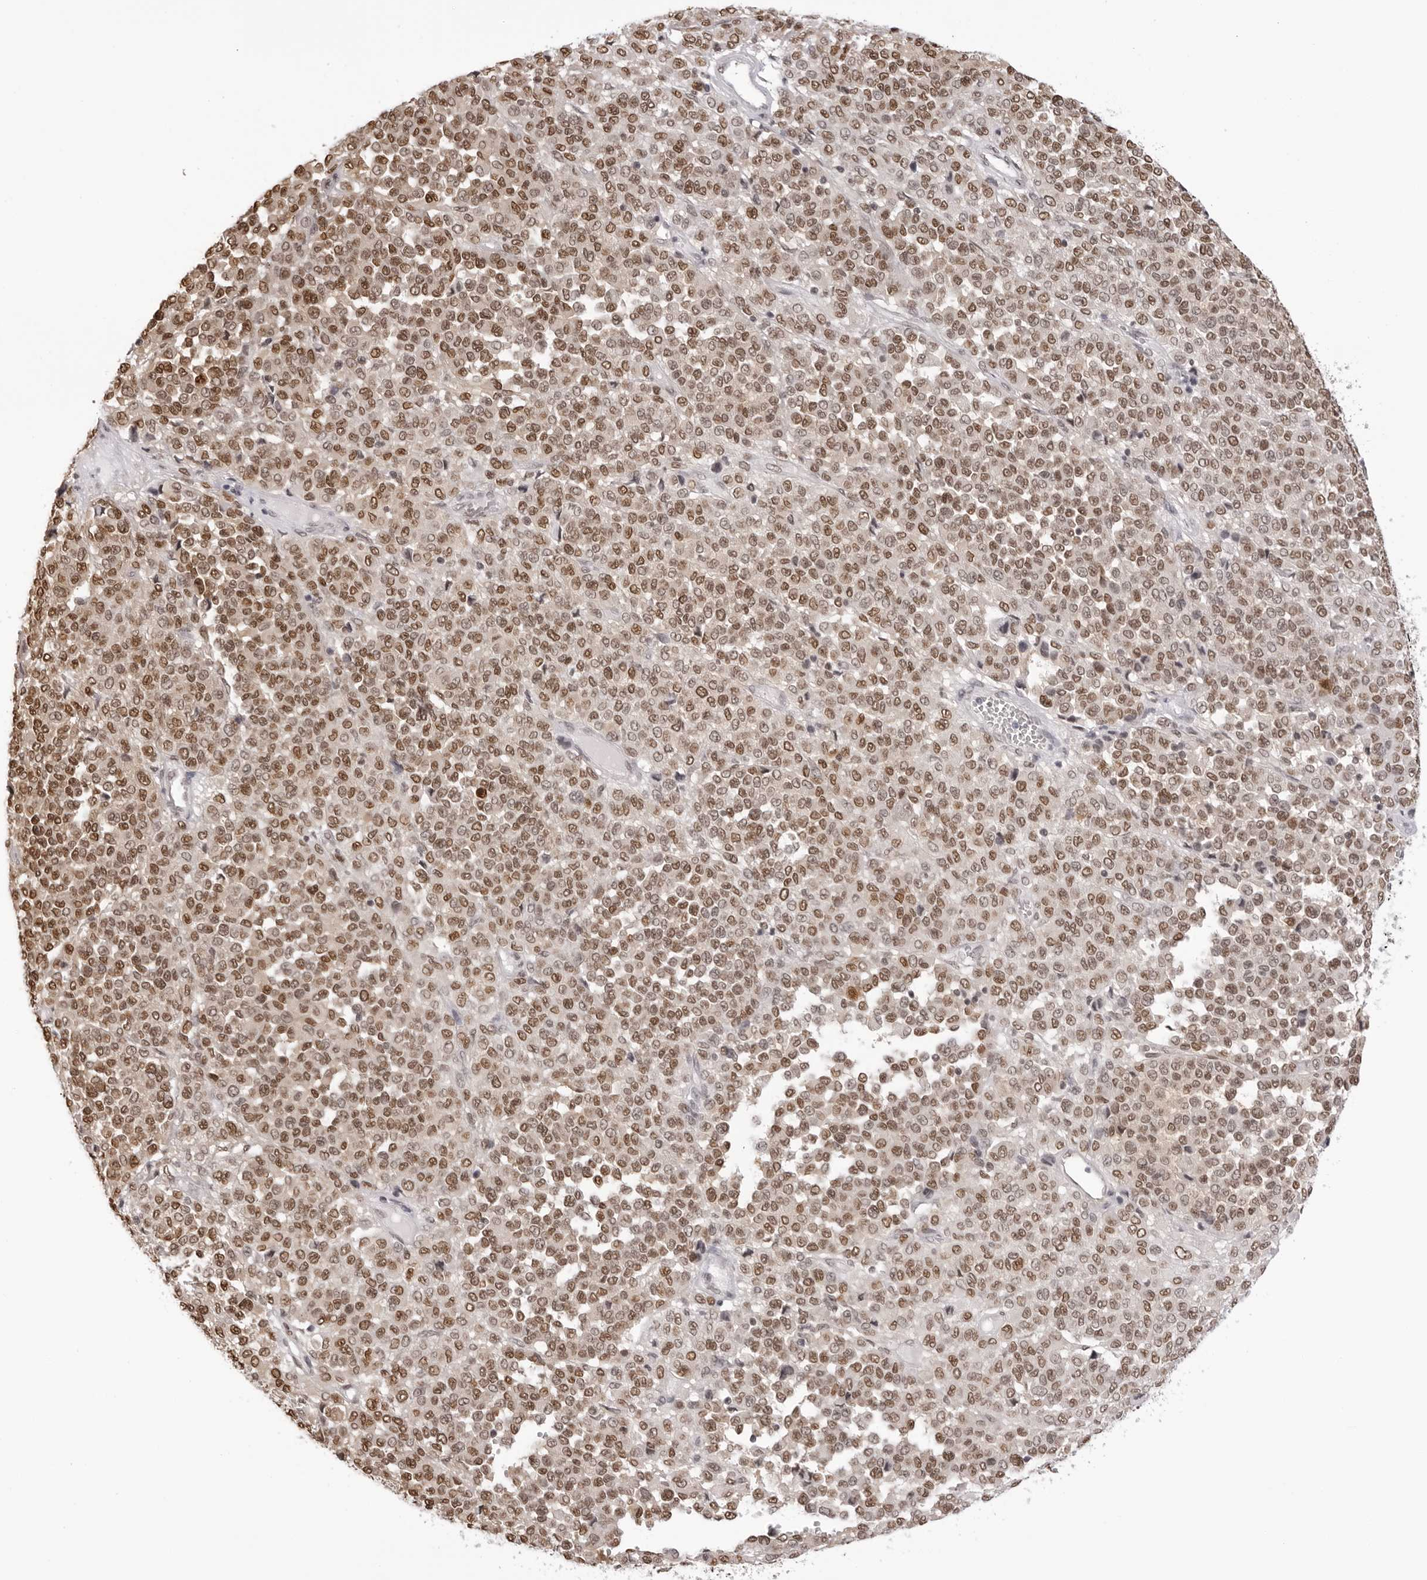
{"staining": {"intensity": "moderate", "quantity": ">75%", "location": "nuclear"}, "tissue": "melanoma", "cell_type": "Tumor cells", "image_type": "cancer", "snomed": [{"axis": "morphology", "description": "Malignant melanoma, Metastatic site"}, {"axis": "topography", "description": "Pancreas"}], "caption": "The immunohistochemical stain shows moderate nuclear positivity in tumor cells of malignant melanoma (metastatic site) tissue.", "gene": "HSPA4", "patient": {"sex": "female", "age": 30}}